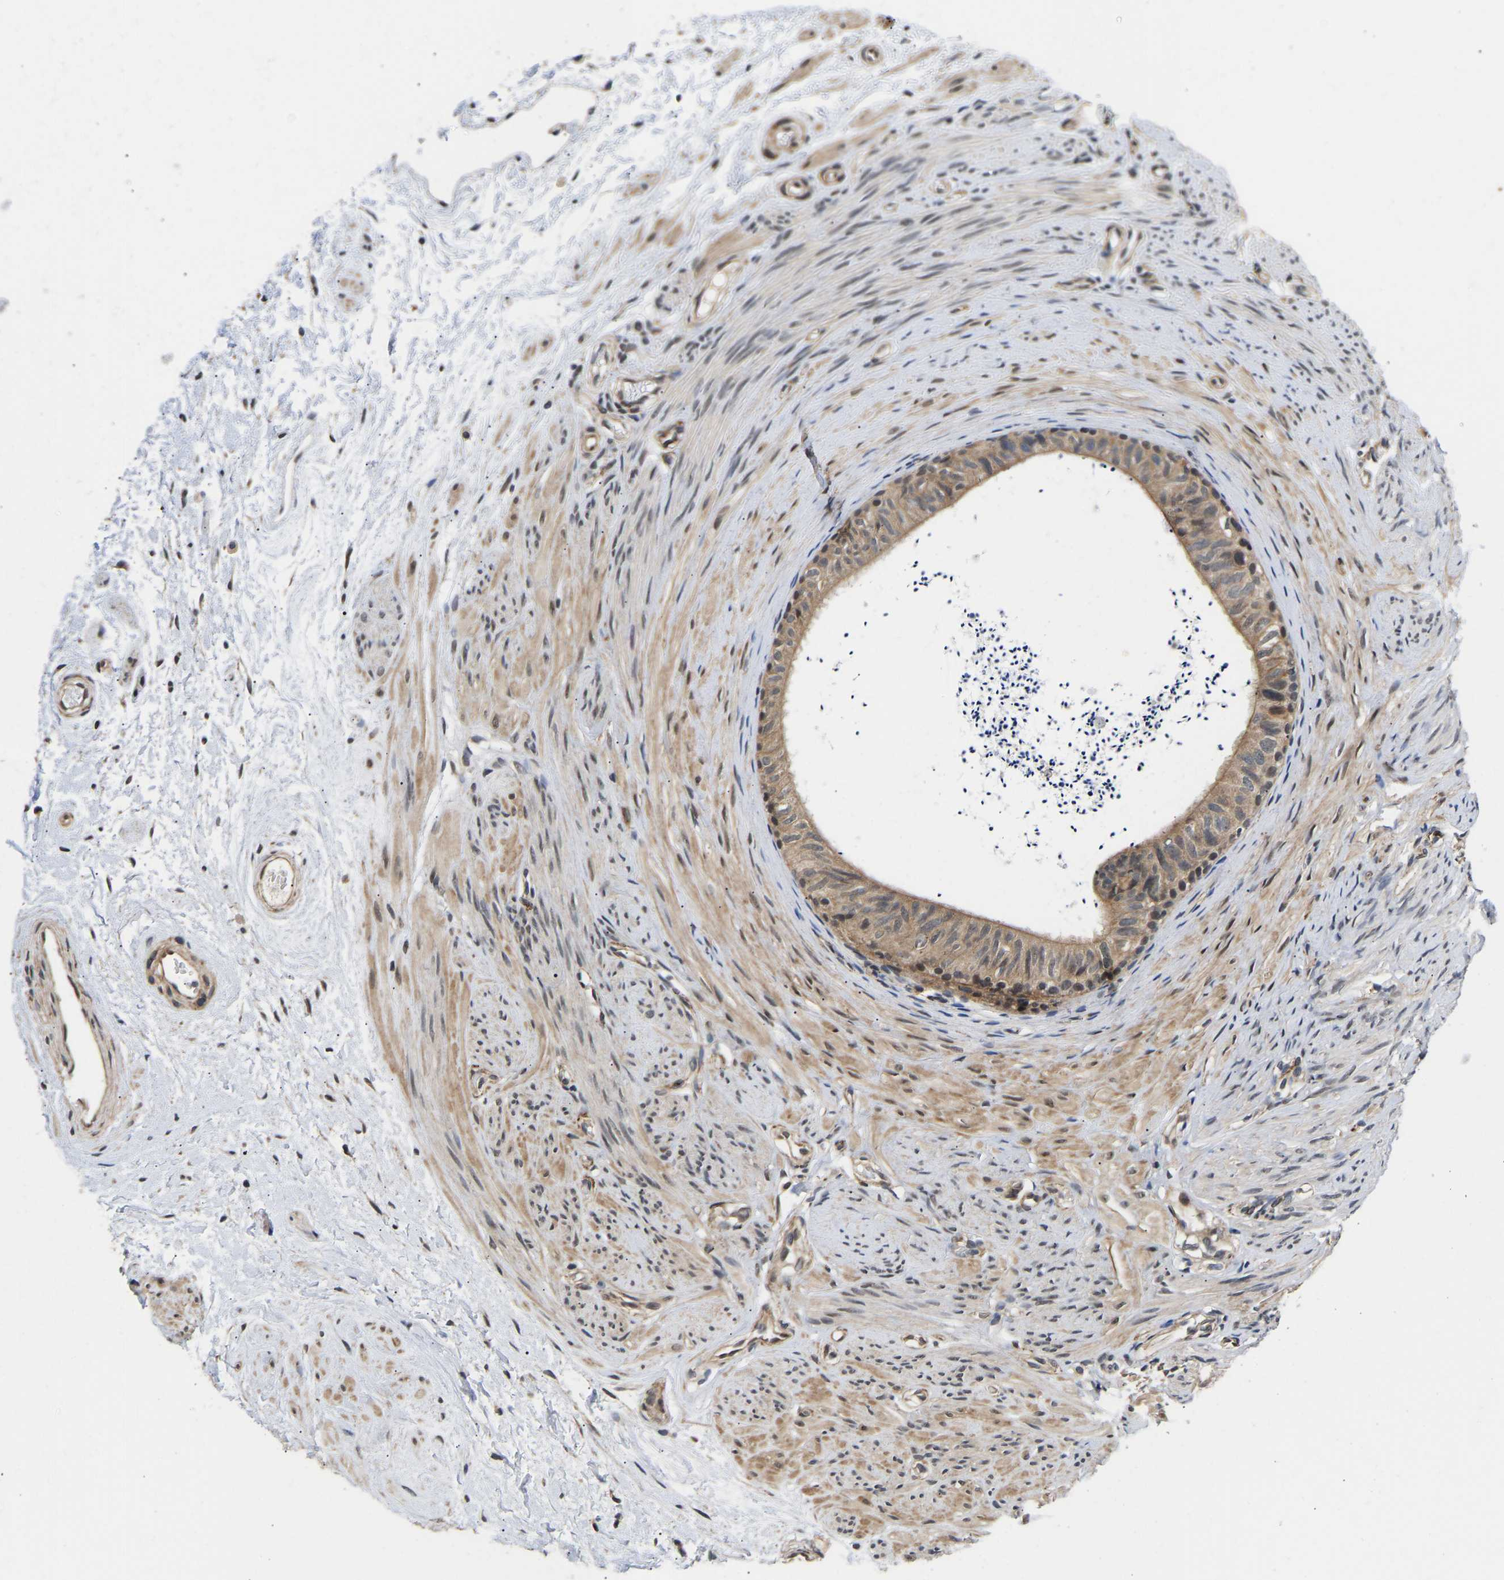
{"staining": {"intensity": "moderate", "quantity": ">75%", "location": "cytoplasmic/membranous"}, "tissue": "epididymis", "cell_type": "Glandular cells", "image_type": "normal", "snomed": [{"axis": "morphology", "description": "Normal tissue, NOS"}, {"axis": "topography", "description": "Epididymis"}], "caption": "Epididymis stained with immunohistochemistry exhibits moderate cytoplasmic/membranous staining in about >75% of glandular cells. (IHC, brightfield microscopy, high magnification).", "gene": "METTL16", "patient": {"sex": "male", "age": 56}}